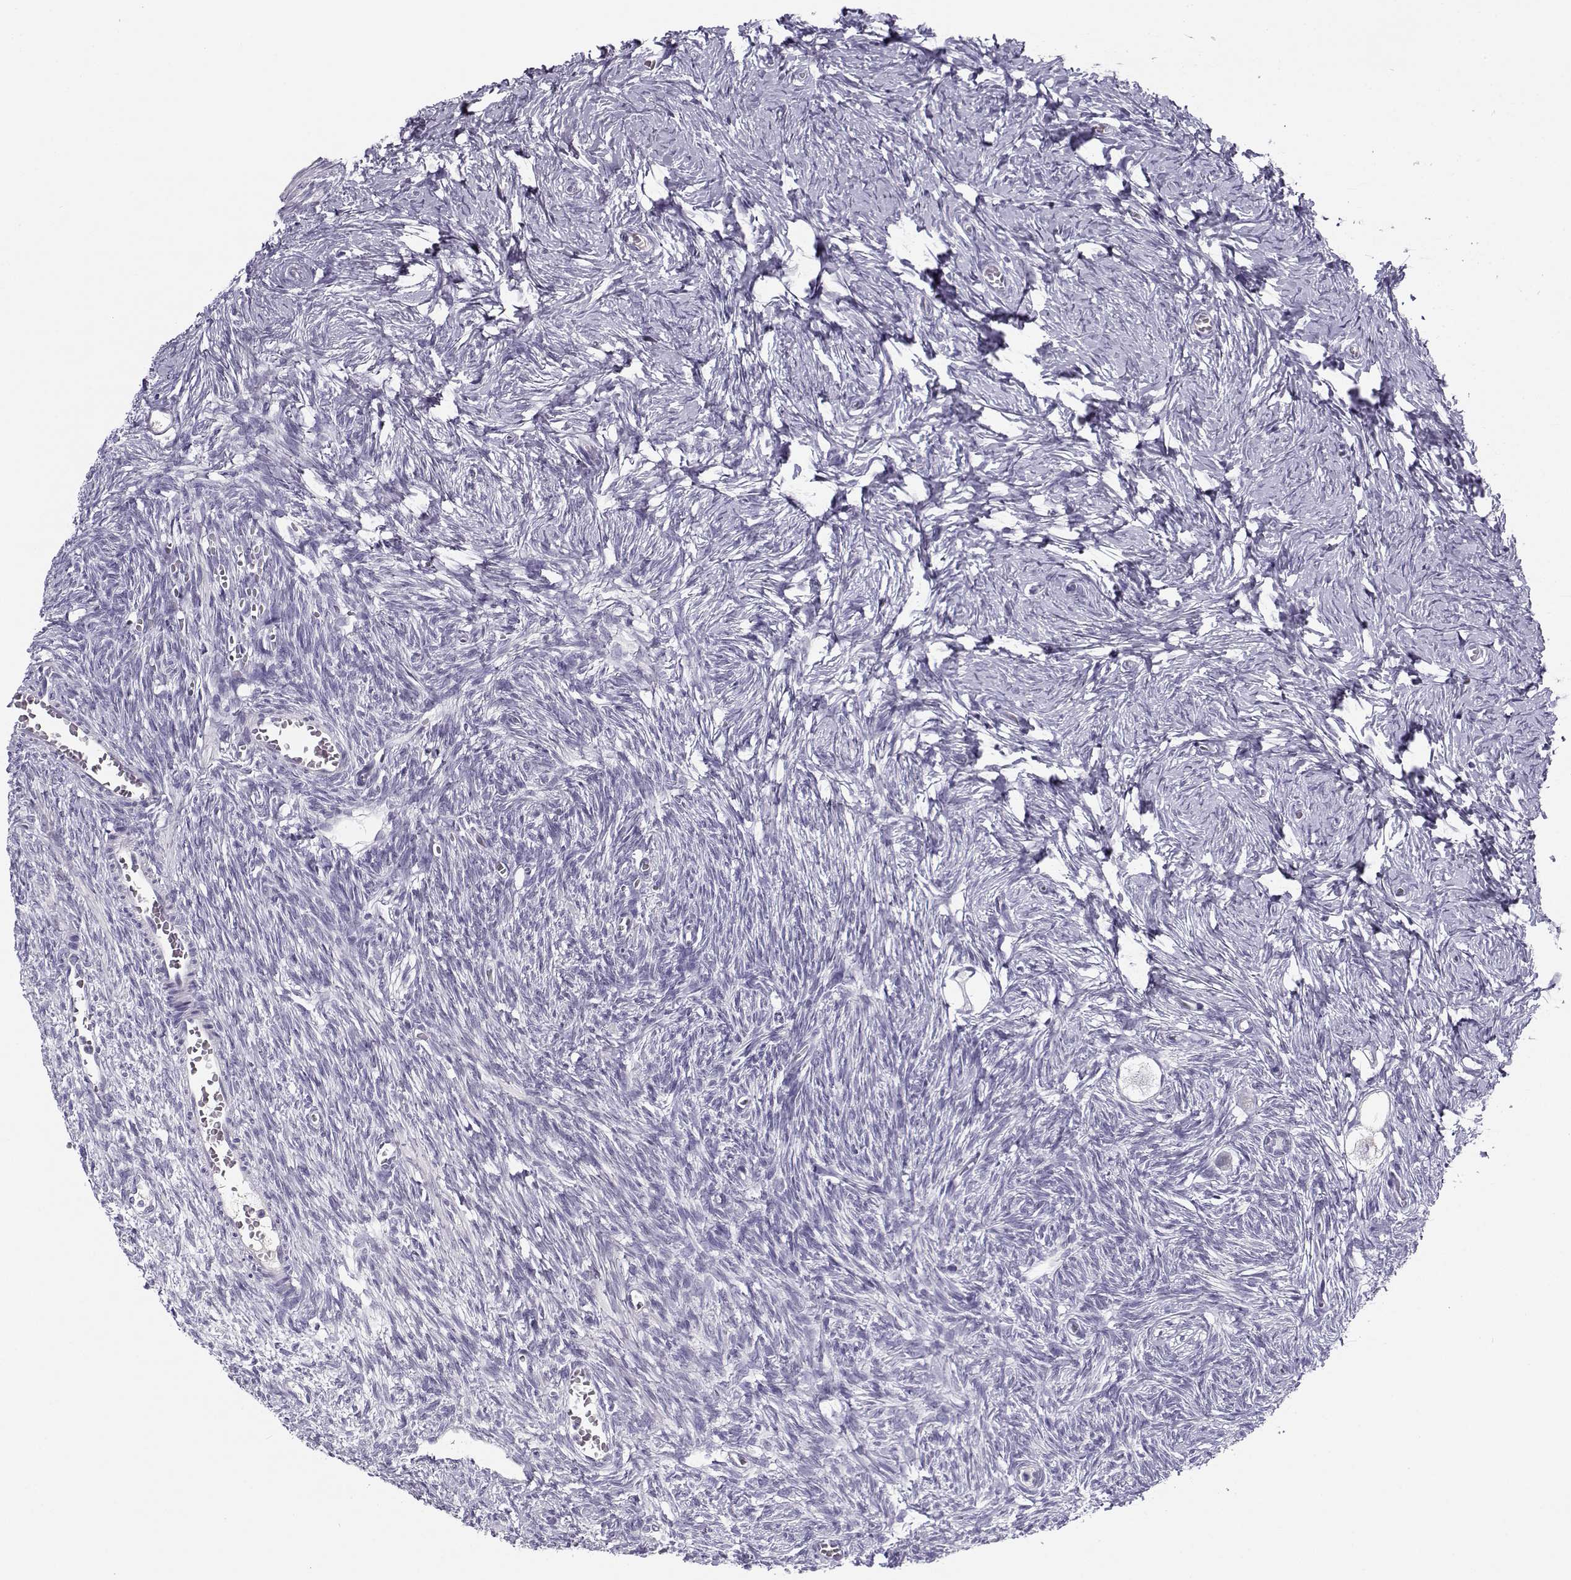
{"staining": {"intensity": "negative", "quantity": "none", "location": "none"}, "tissue": "ovary", "cell_type": "Follicle cells", "image_type": "normal", "snomed": [{"axis": "morphology", "description": "Normal tissue, NOS"}, {"axis": "topography", "description": "Ovary"}], "caption": "IHC of normal ovary reveals no staining in follicle cells.", "gene": "CFAP77", "patient": {"sex": "female", "age": 27}}